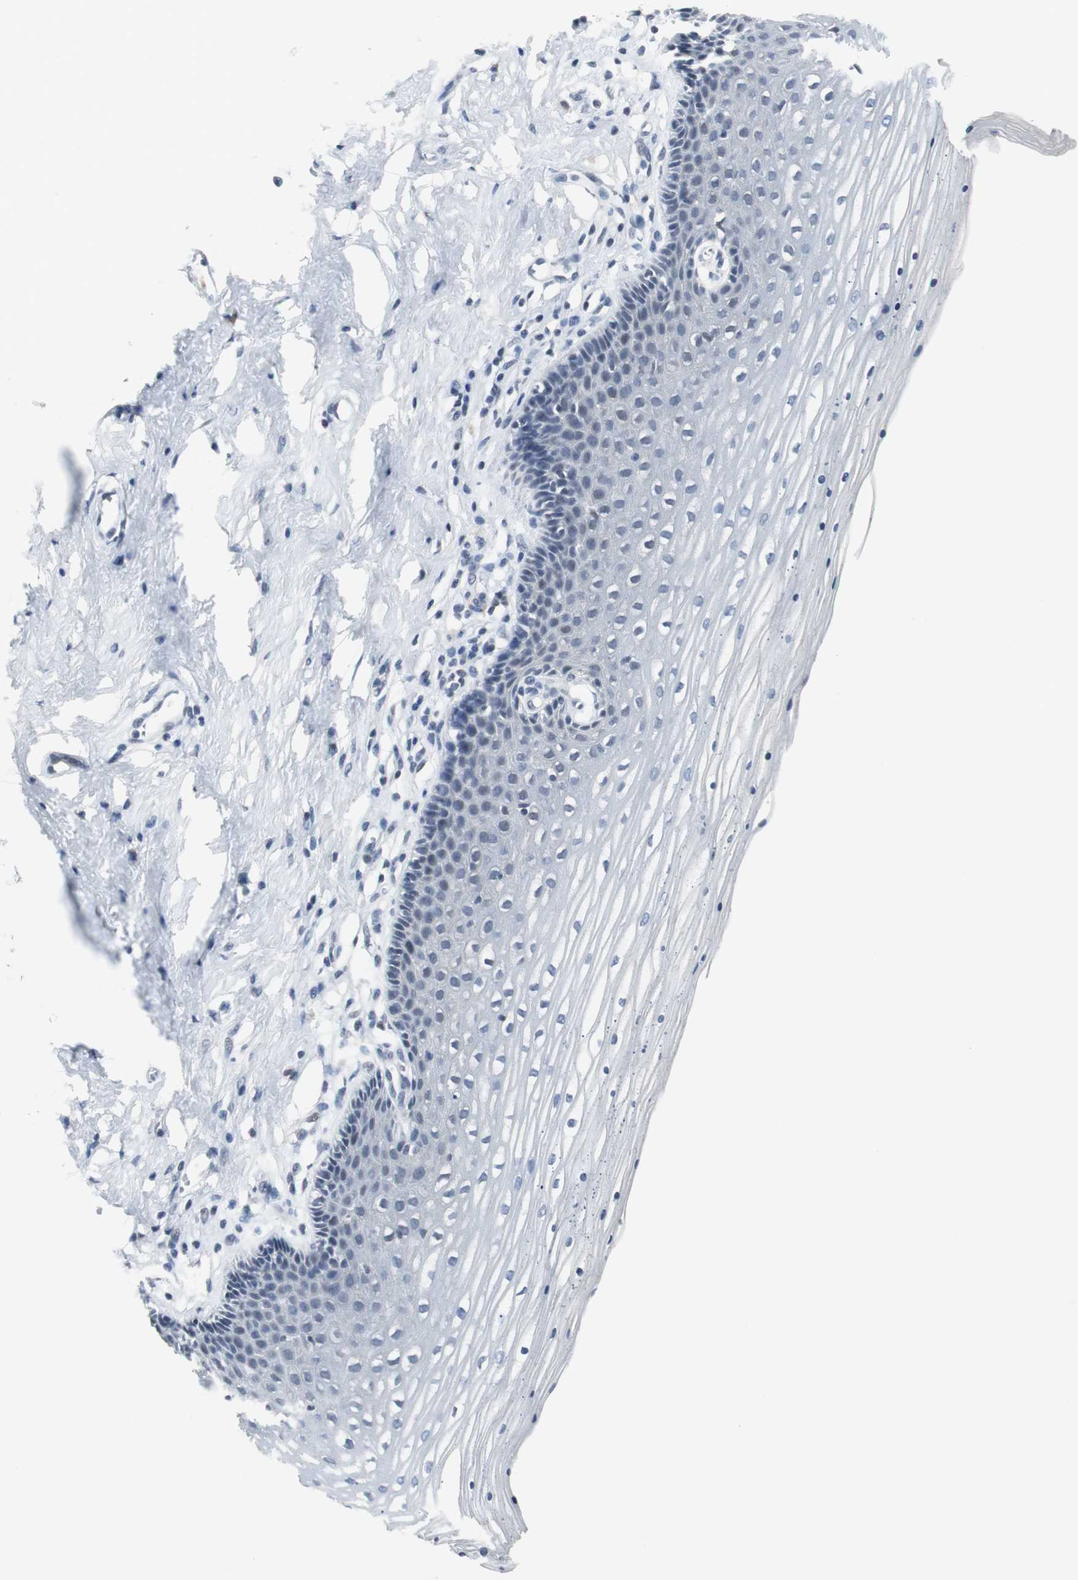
{"staining": {"intensity": "negative", "quantity": "none", "location": "none"}, "tissue": "cervix", "cell_type": "Glandular cells", "image_type": "normal", "snomed": [{"axis": "morphology", "description": "Normal tissue, NOS"}, {"axis": "topography", "description": "Cervix"}], "caption": "Immunohistochemistry image of benign cervix stained for a protein (brown), which demonstrates no positivity in glandular cells. The staining is performed using DAB (3,3'-diaminobenzidine) brown chromogen with nuclei counter-stained in using hematoxylin.", "gene": "ELK1", "patient": {"sex": "female", "age": 39}}